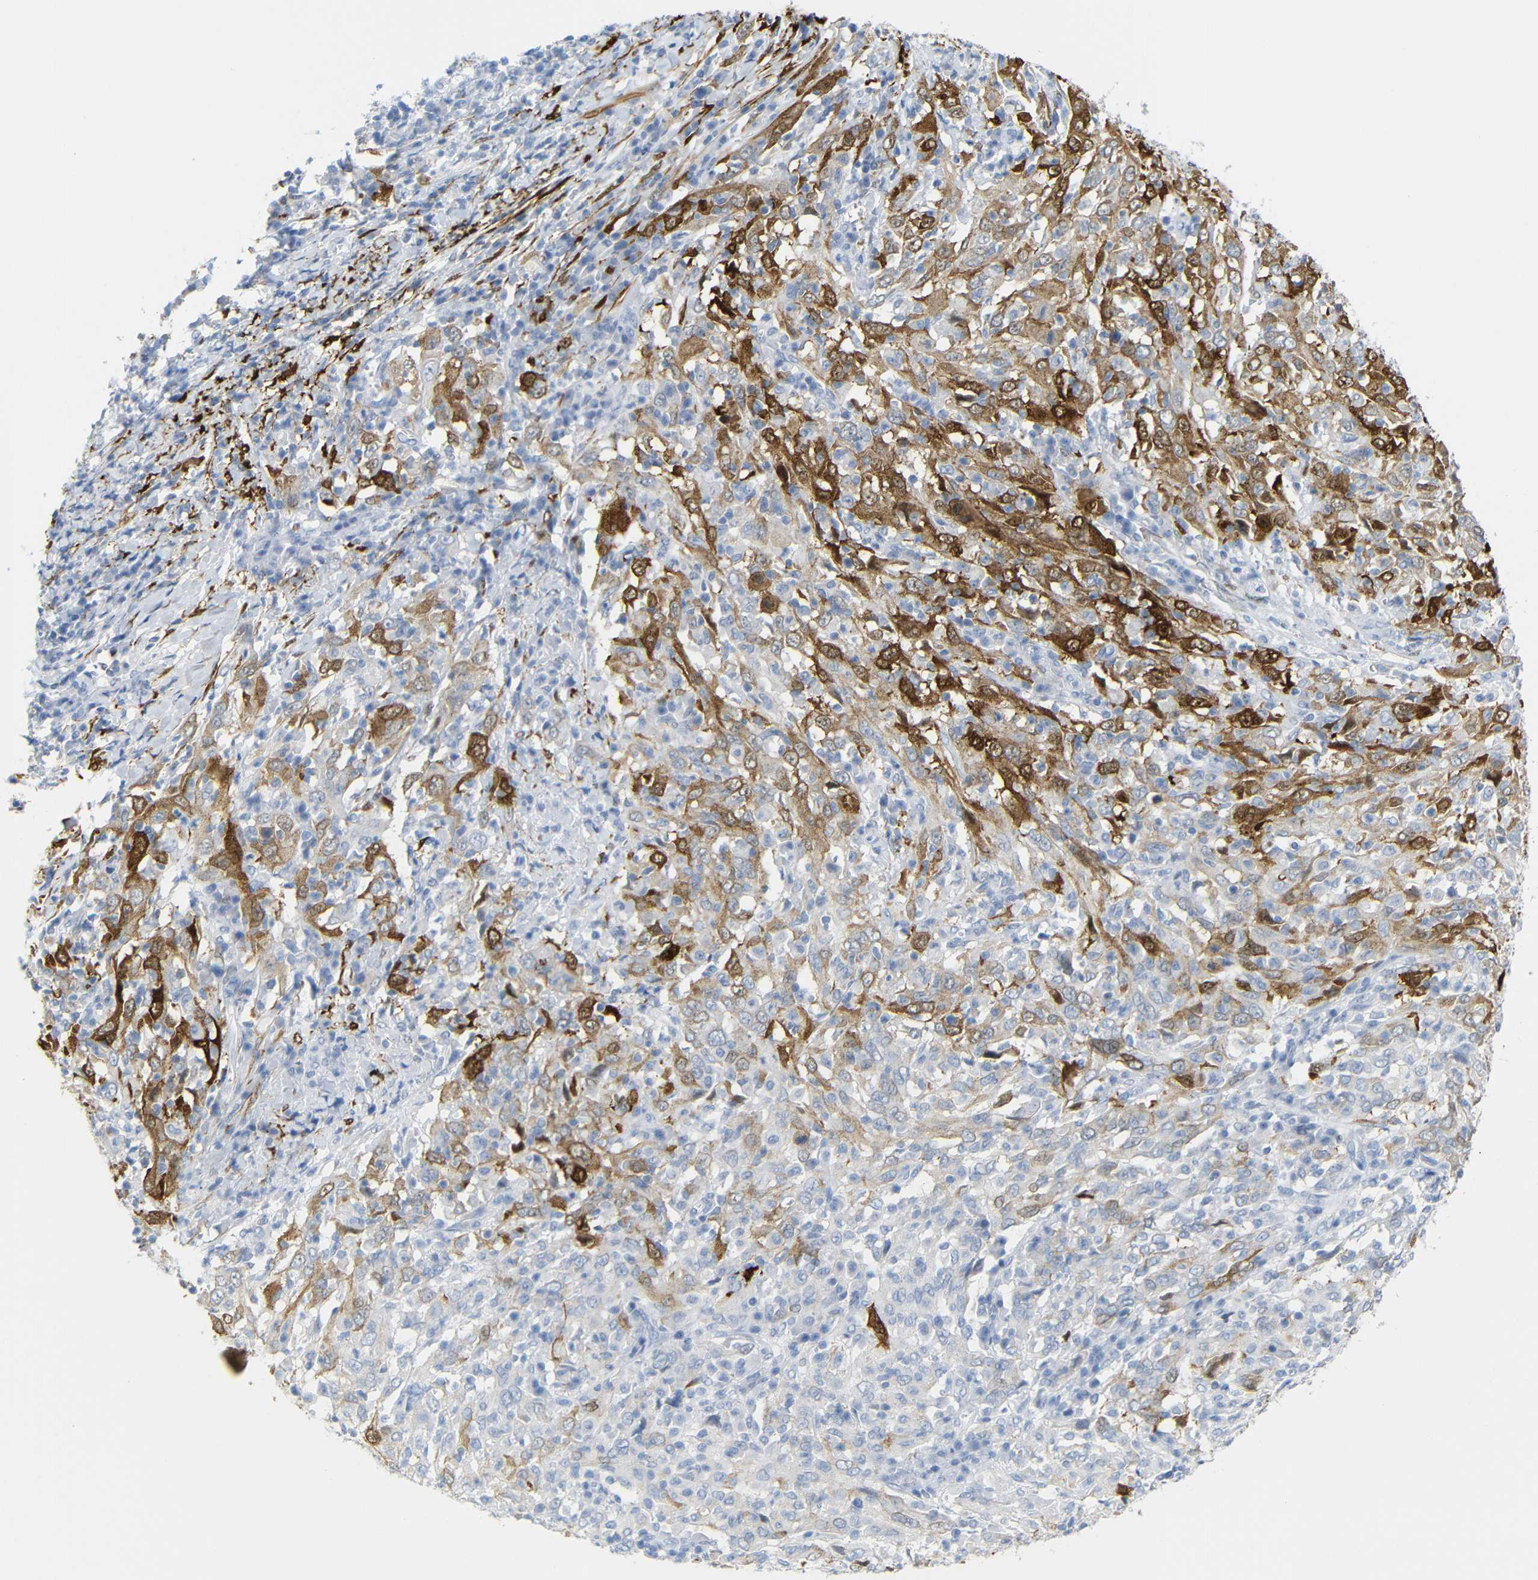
{"staining": {"intensity": "moderate", "quantity": "25%-75%", "location": "cytoplasmic/membranous"}, "tissue": "cervical cancer", "cell_type": "Tumor cells", "image_type": "cancer", "snomed": [{"axis": "morphology", "description": "Squamous cell carcinoma, NOS"}, {"axis": "topography", "description": "Cervix"}], "caption": "Tumor cells reveal moderate cytoplasmic/membranous expression in approximately 25%-75% of cells in squamous cell carcinoma (cervical).", "gene": "MT1A", "patient": {"sex": "female", "age": 46}}